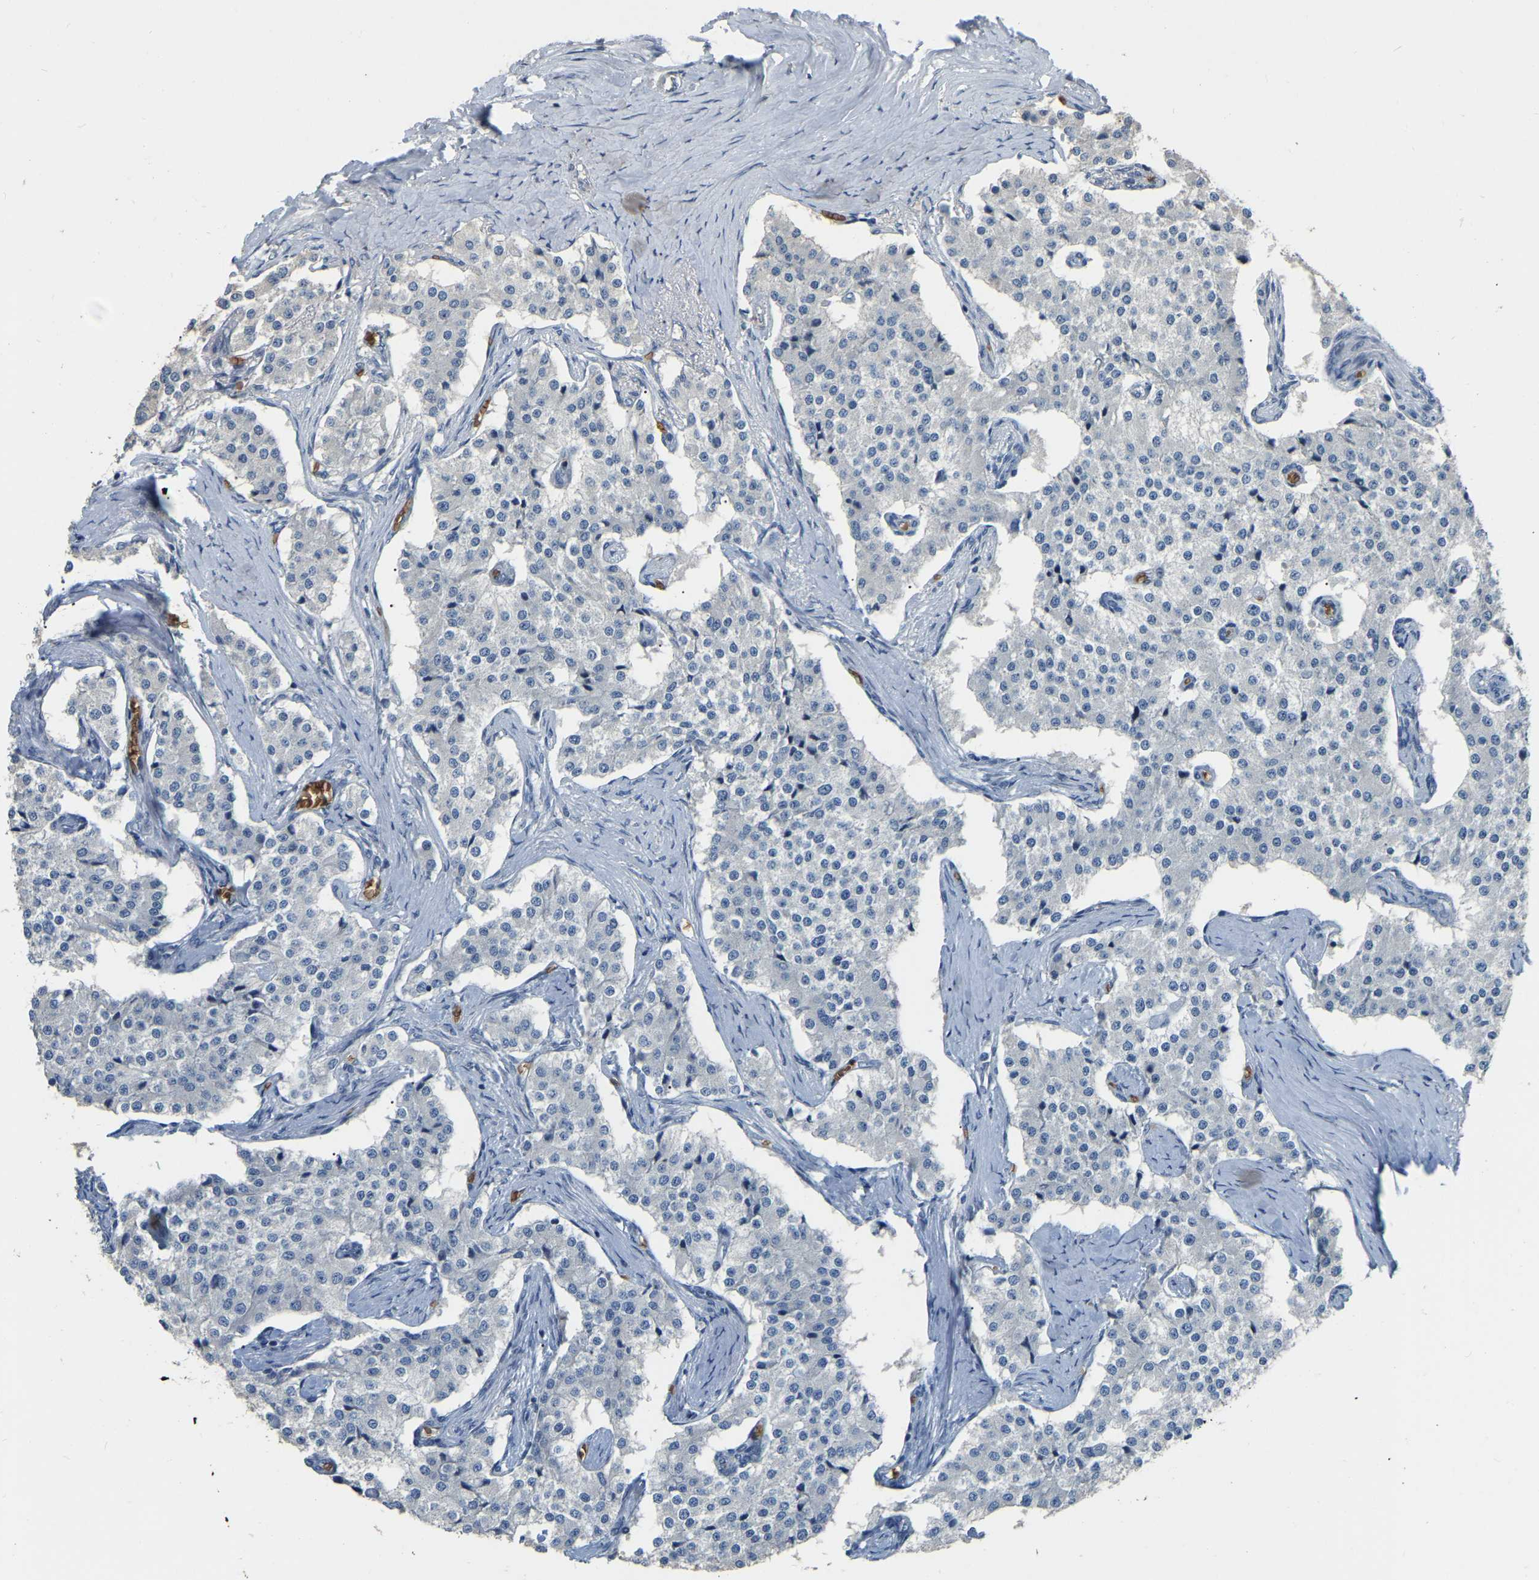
{"staining": {"intensity": "negative", "quantity": "none", "location": "none"}, "tissue": "carcinoid", "cell_type": "Tumor cells", "image_type": "cancer", "snomed": [{"axis": "morphology", "description": "Carcinoid, malignant, NOS"}, {"axis": "topography", "description": "Colon"}], "caption": "IHC image of carcinoid (malignant) stained for a protein (brown), which displays no positivity in tumor cells.", "gene": "CFAP298", "patient": {"sex": "female", "age": 52}}